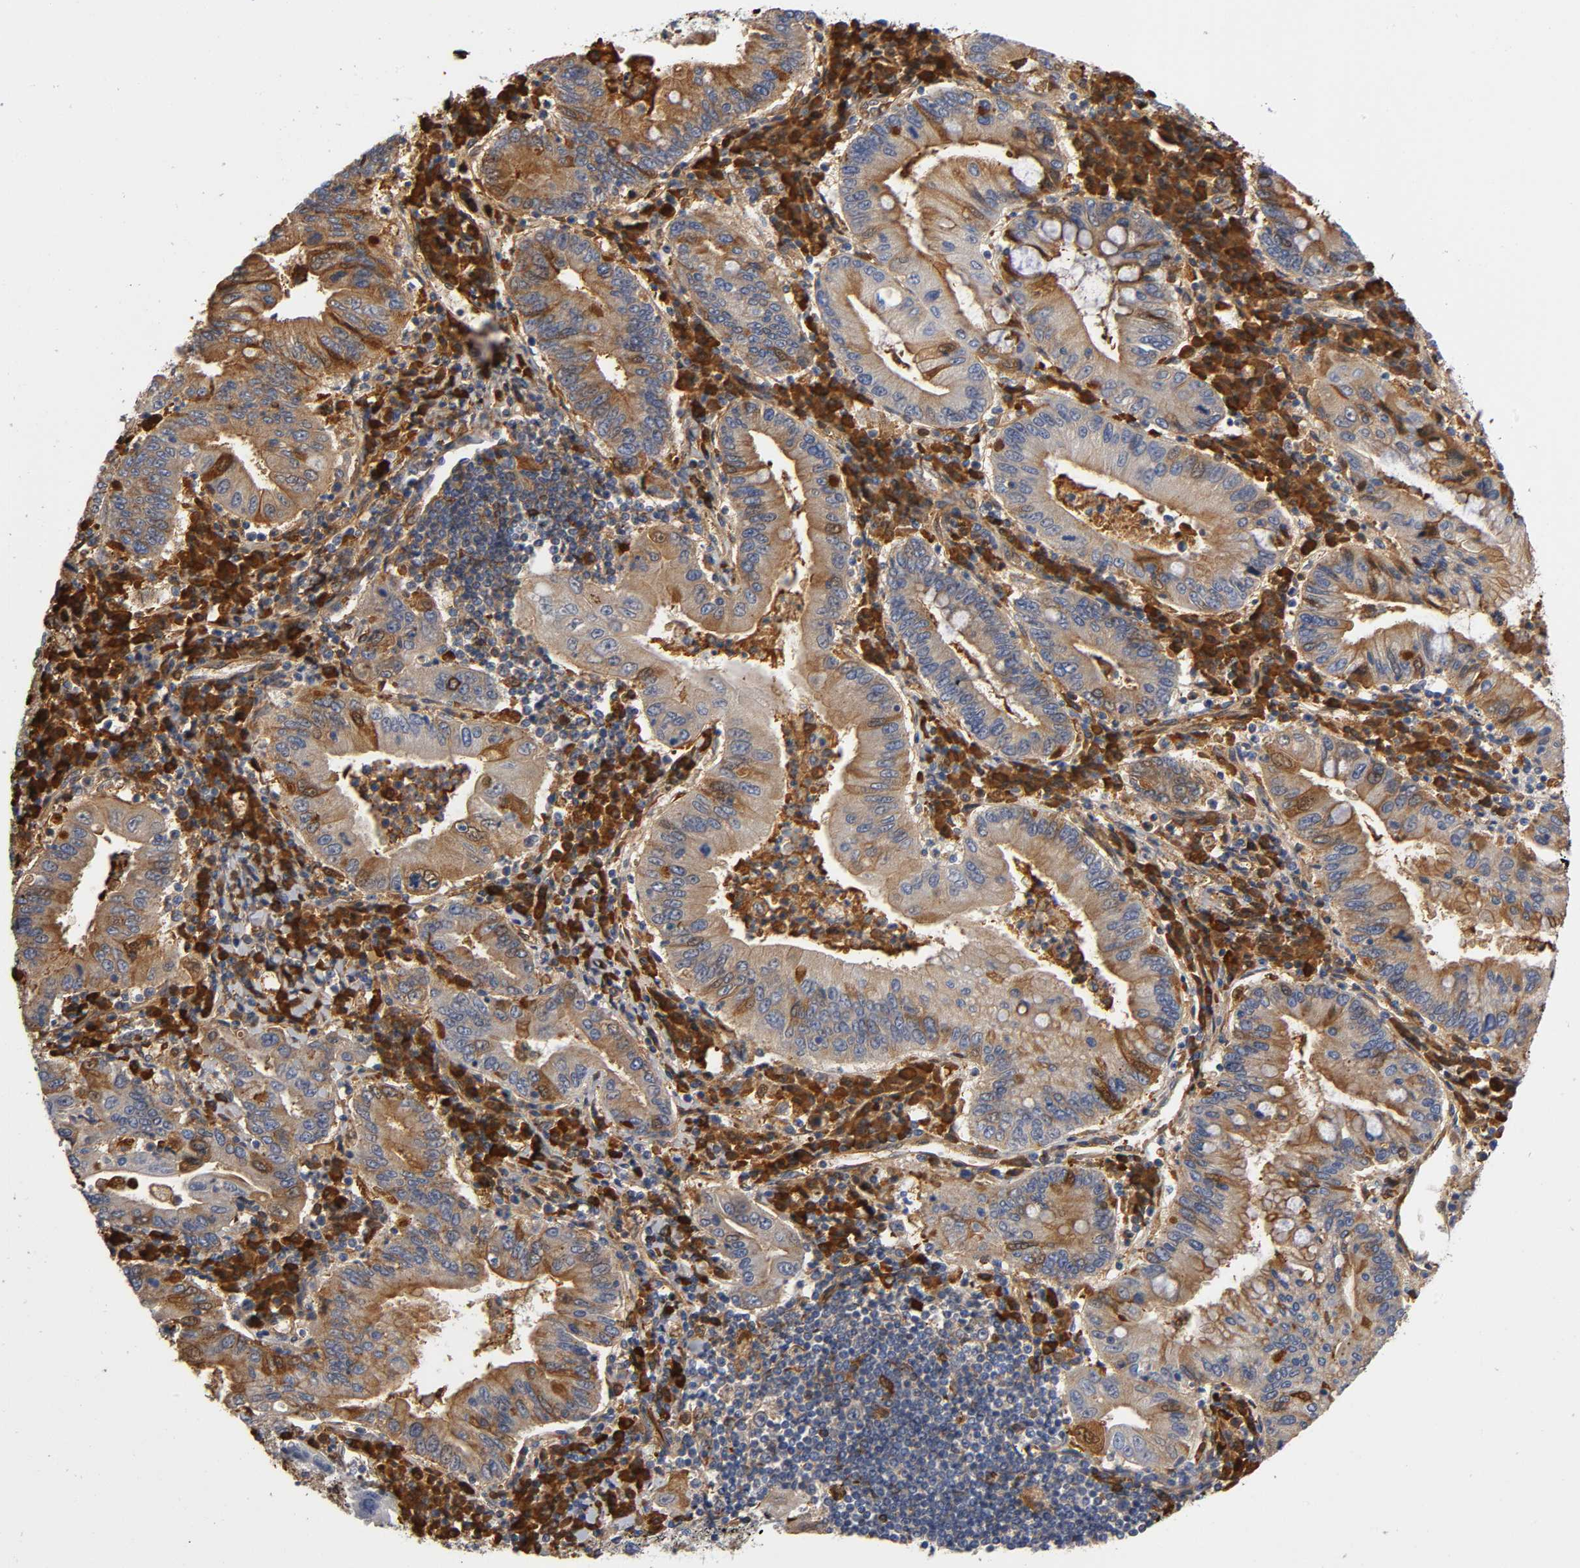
{"staining": {"intensity": "moderate", "quantity": ">75%", "location": "cytoplasmic/membranous"}, "tissue": "stomach cancer", "cell_type": "Tumor cells", "image_type": "cancer", "snomed": [{"axis": "morphology", "description": "Normal tissue, NOS"}, {"axis": "morphology", "description": "Adenocarcinoma, NOS"}, {"axis": "topography", "description": "Esophagus"}, {"axis": "topography", "description": "Stomach, upper"}, {"axis": "topography", "description": "Peripheral nerve tissue"}], "caption": "Stomach adenocarcinoma stained with DAB immunohistochemistry reveals medium levels of moderate cytoplasmic/membranous expression in approximately >75% of tumor cells. (brown staining indicates protein expression, while blue staining denotes nuclei).", "gene": "NOVA1", "patient": {"sex": "male", "age": 62}}